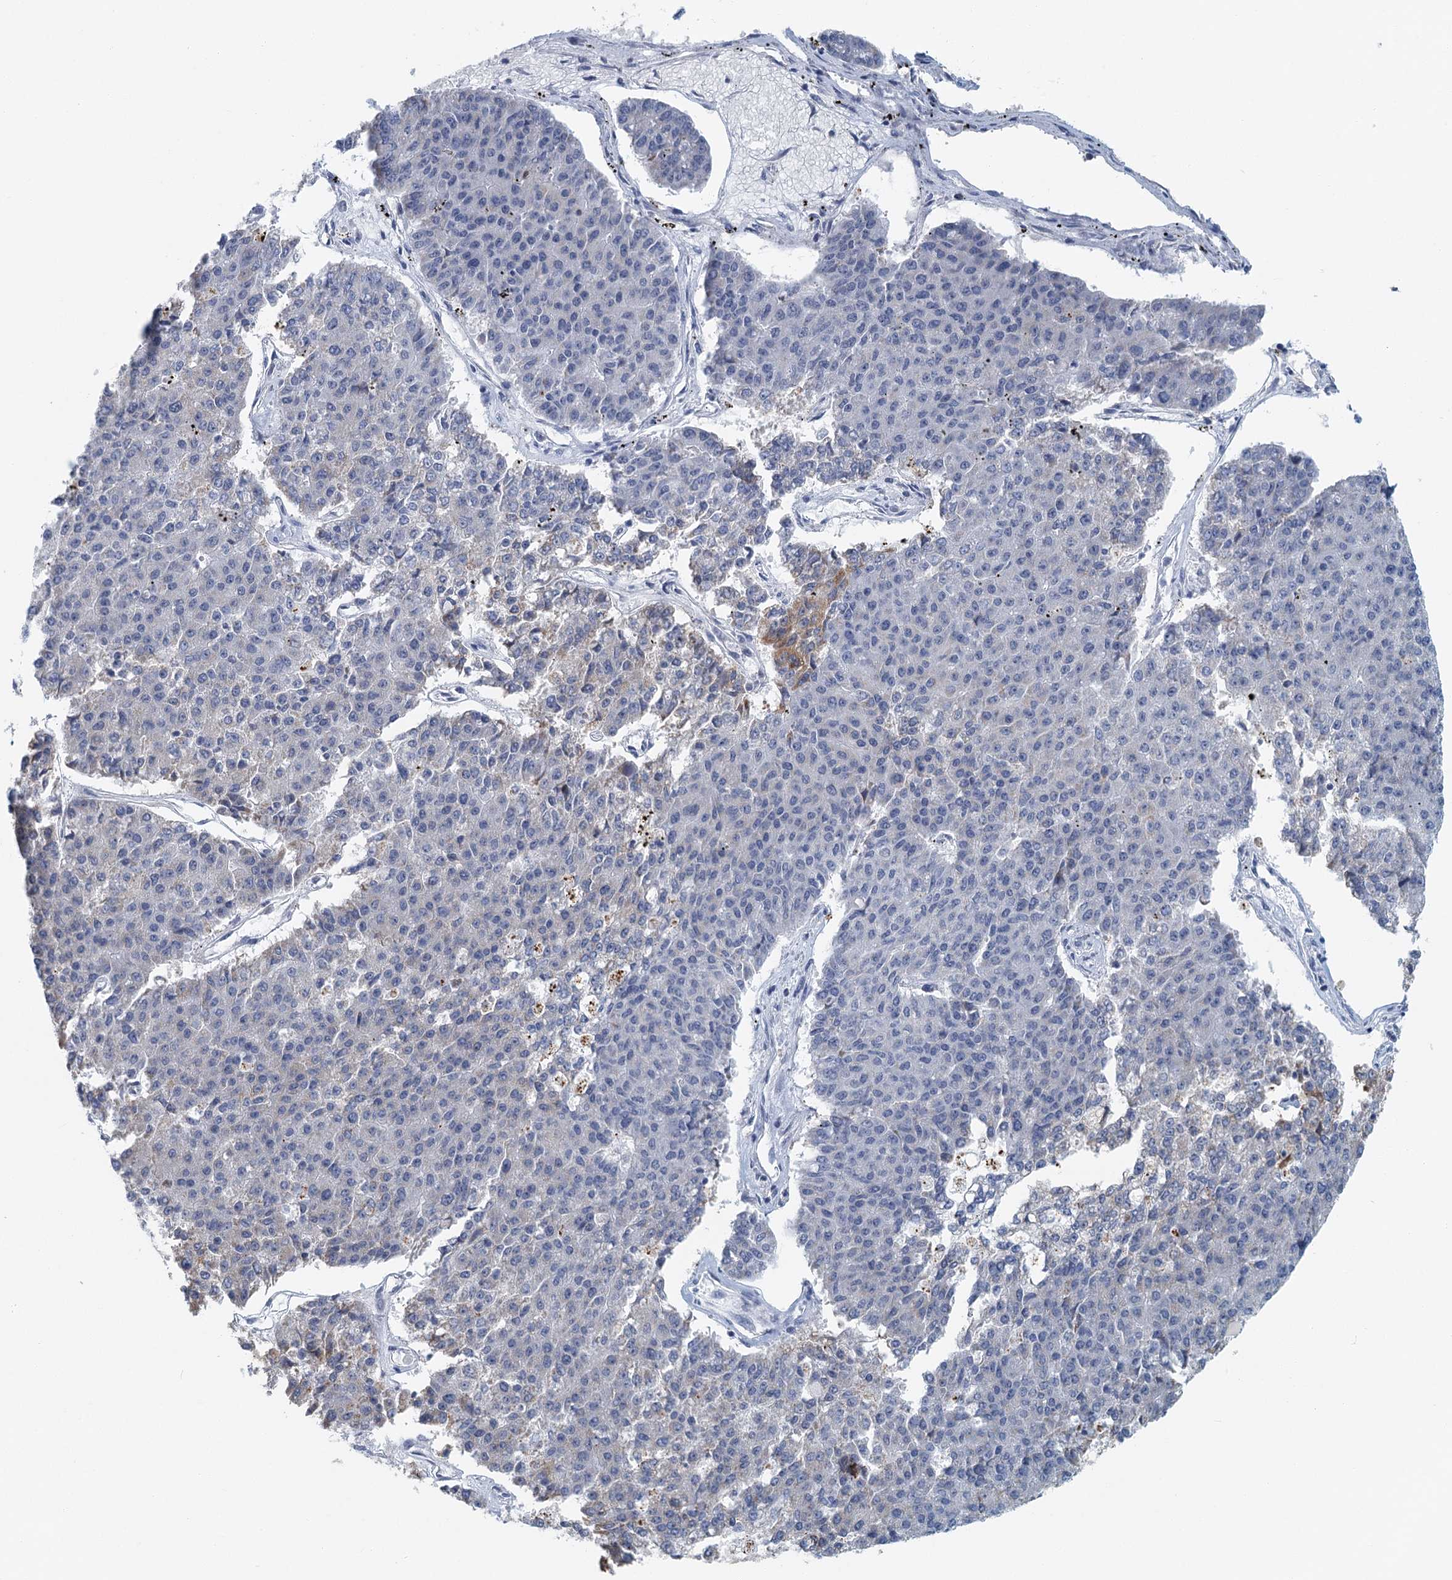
{"staining": {"intensity": "weak", "quantity": "<25%", "location": "cytoplasmic/membranous"}, "tissue": "pancreatic cancer", "cell_type": "Tumor cells", "image_type": "cancer", "snomed": [{"axis": "morphology", "description": "Adenocarcinoma, NOS"}, {"axis": "topography", "description": "Pancreas"}], "caption": "Immunohistochemical staining of adenocarcinoma (pancreatic) exhibits no significant positivity in tumor cells.", "gene": "ZNF527", "patient": {"sex": "male", "age": 50}}